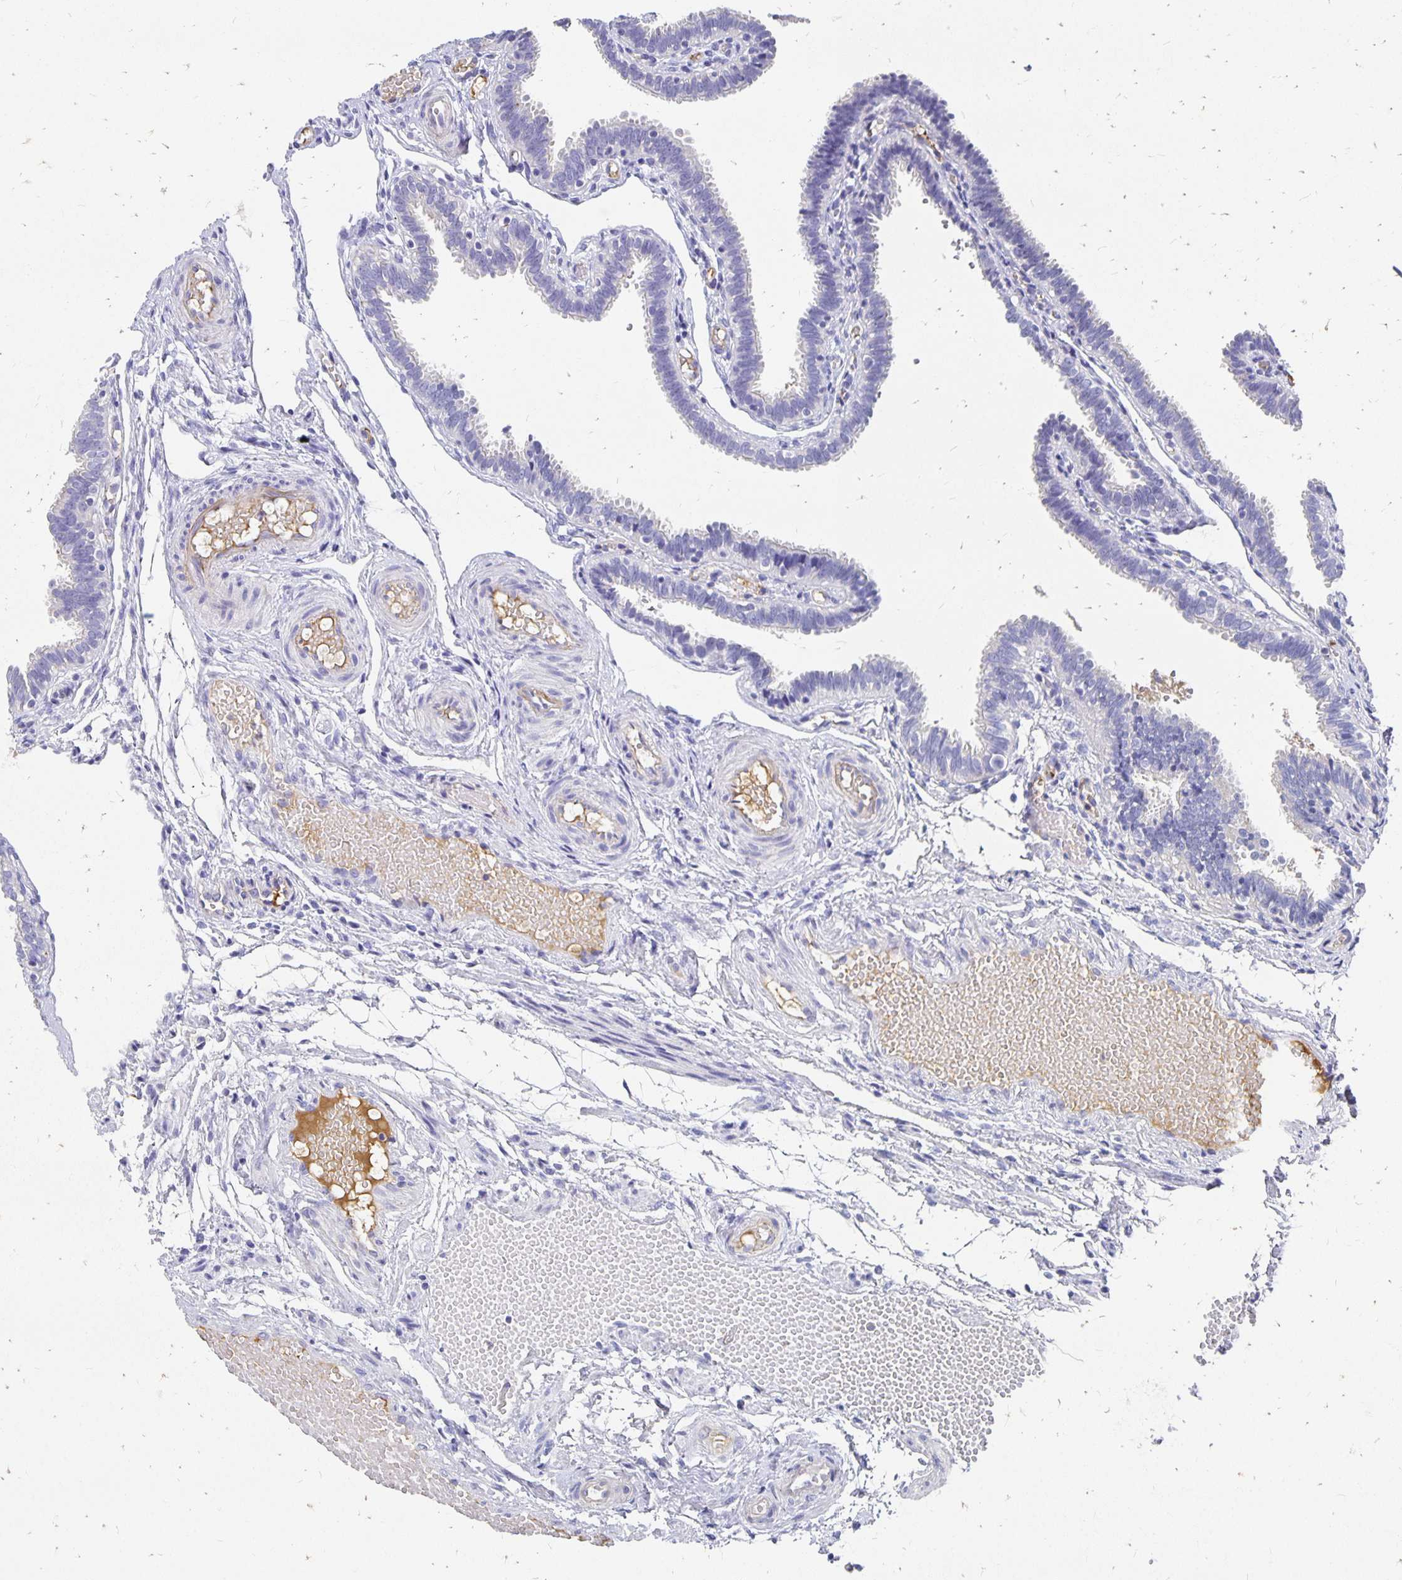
{"staining": {"intensity": "negative", "quantity": "none", "location": "none"}, "tissue": "fallopian tube", "cell_type": "Glandular cells", "image_type": "normal", "snomed": [{"axis": "morphology", "description": "Normal tissue, NOS"}, {"axis": "topography", "description": "Fallopian tube"}], "caption": "An IHC photomicrograph of unremarkable fallopian tube is shown. There is no staining in glandular cells of fallopian tube.", "gene": "APOB", "patient": {"sex": "female", "age": 37}}